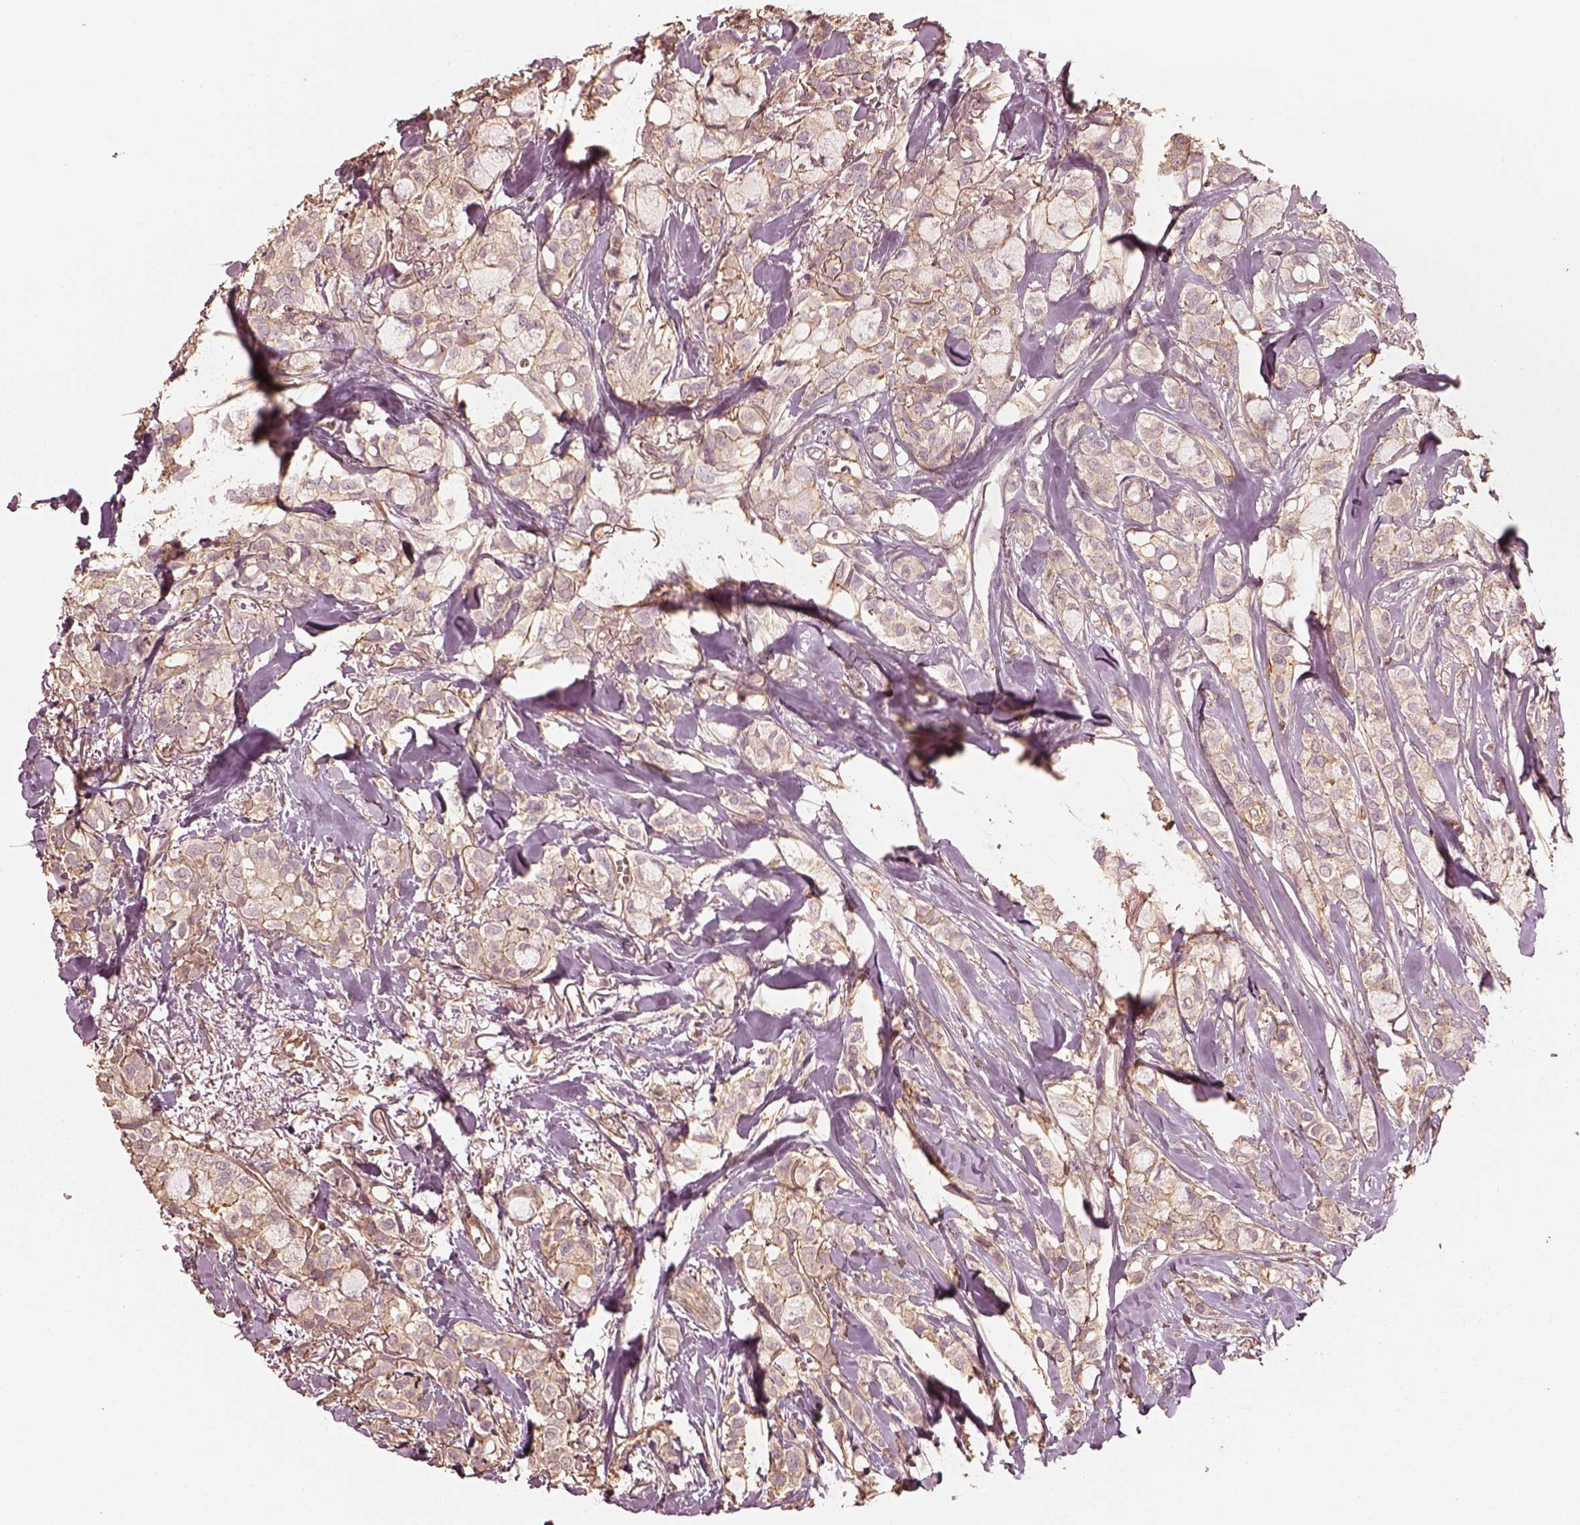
{"staining": {"intensity": "weak", "quantity": ">75%", "location": "cytoplasmic/membranous"}, "tissue": "breast cancer", "cell_type": "Tumor cells", "image_type": "cancer", "snomed": [{"axis": "morphology", "description": "Duct carcinoma"}, {"axis": "topography", "description": "Breast"}], "caption": "Breast cancer (invasive ductal carcinoma) stained with a brown dye displays weak cytoplasmic/membranous positive expression in approximately >75% of tumor cells.", "gene": "WDR7", "patient": {"sex": "female", "age": 85}}